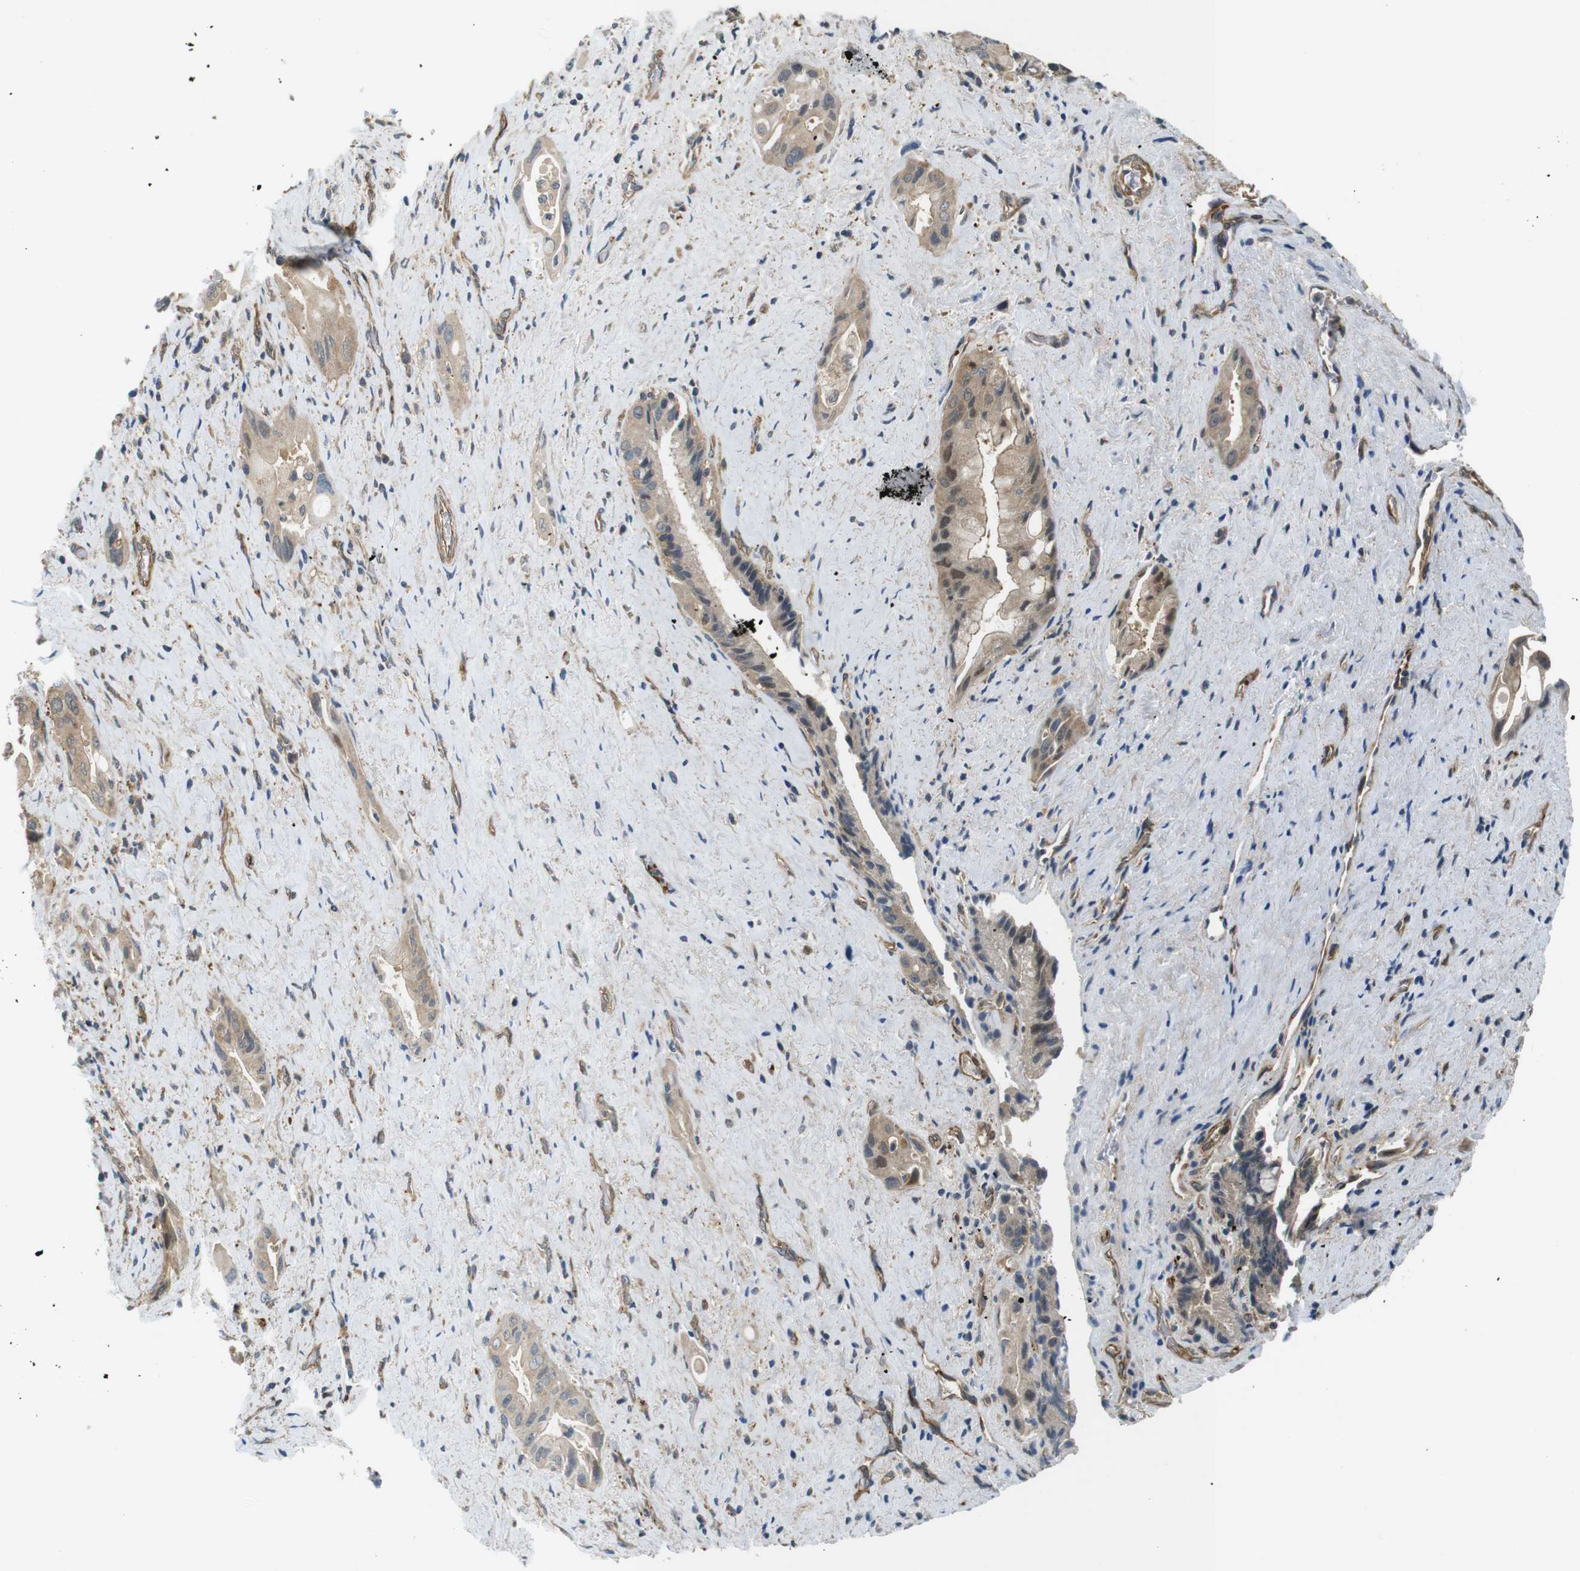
{"staining": {"intensity": "moderate", "quantity": ">75%", "location": "cytoplasmic/membranous,nuclear"}, "tissue": "pancreatic cancer", "cell_type": "Tumor cells", "image_type": "cancer", "snomed": [{"axis": "morphology", "description": "Adenocarcinoma, NOS"}, {"axis": "topography", "description": "Pancreas"}], "caption": "The histopathology image reveals a brown stain indicating the presence of a protein in the cytoplasmic/membranous and nuclear of tumor cells in adenocarcinoma (pancreatic). (Stains: DAB in brown, nuclei in blue, Microscopy: brightfield microscopy at high magnification).", "gene": "TSC1", "patient": {"sex": "male", "age": 77}}